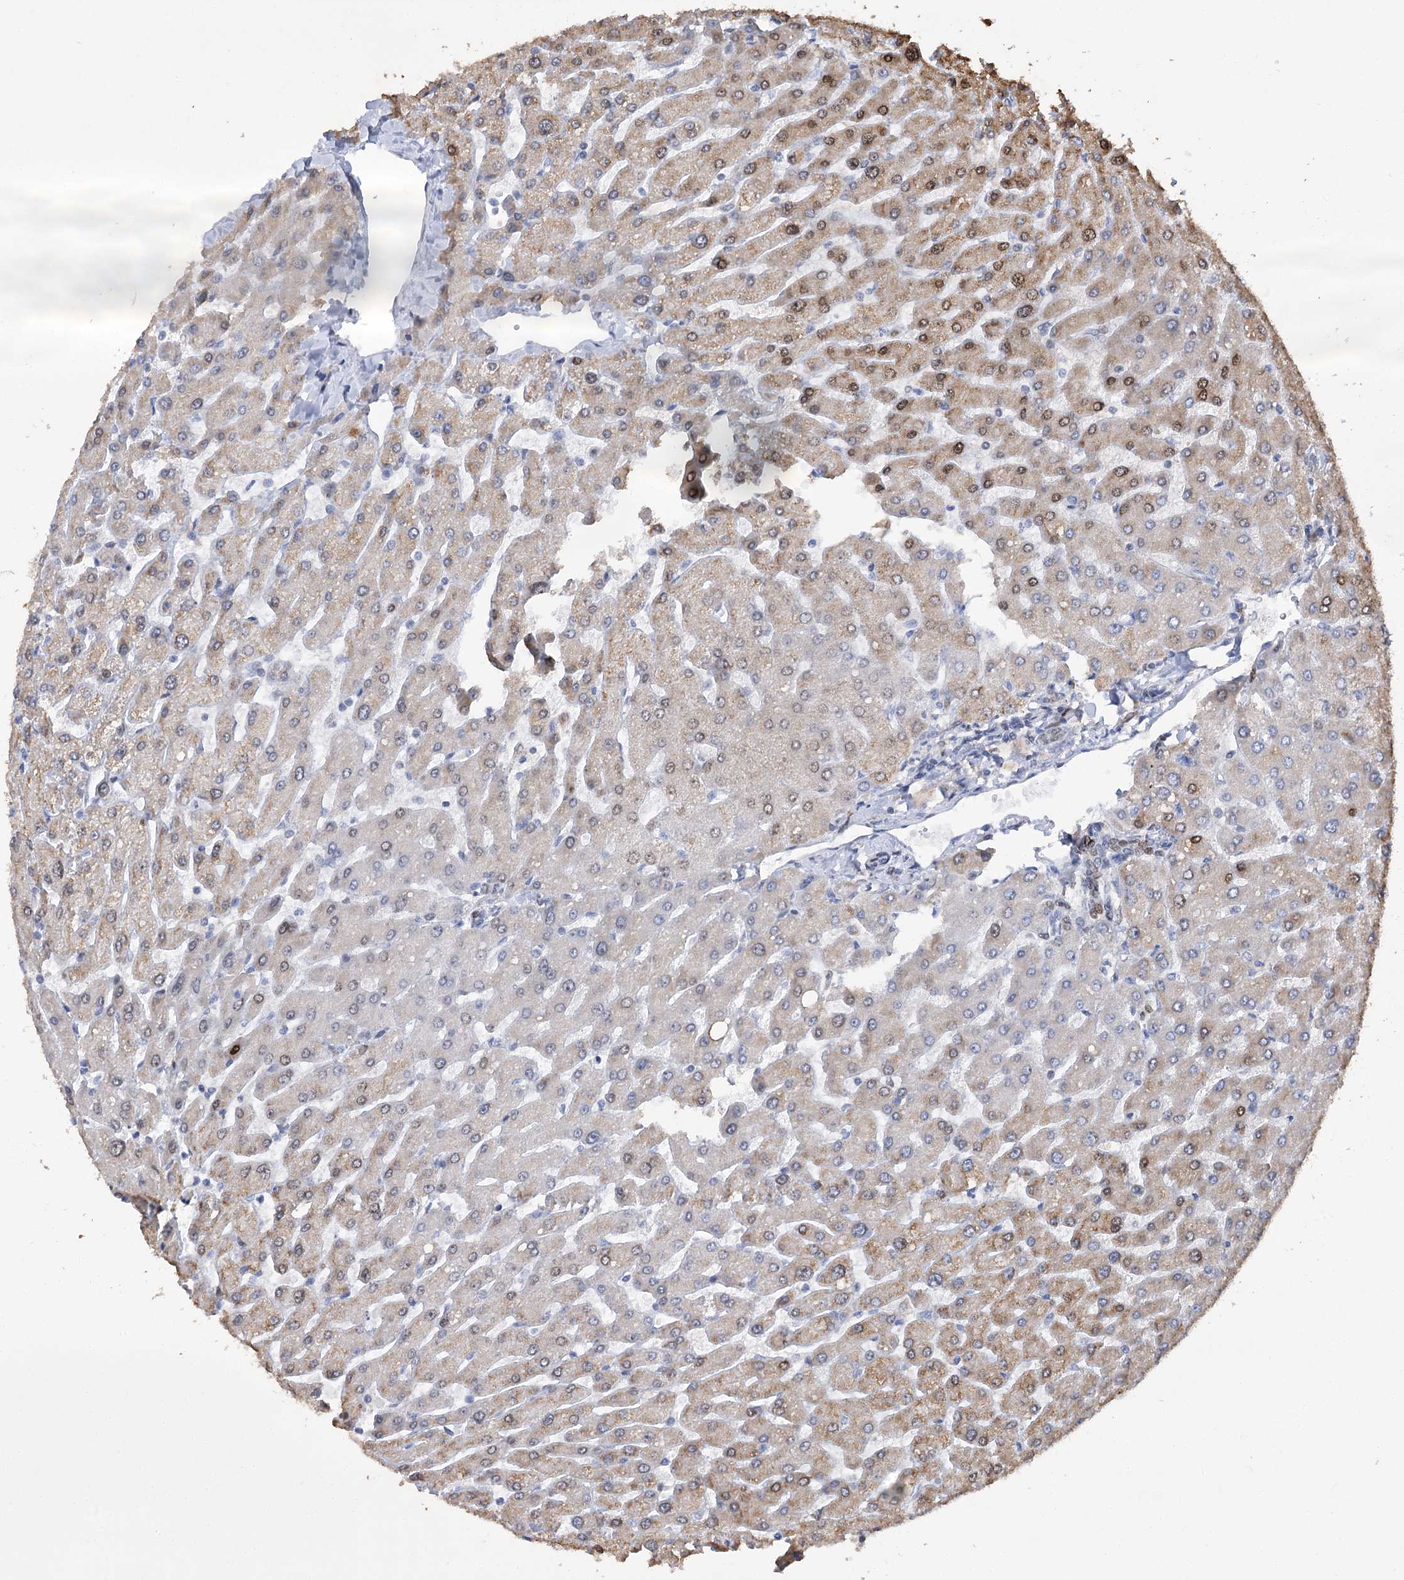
{"staining": {"intensity": "weak", "quantity": ">75%", "location": "nuclear"}, "tissue": "liver", "cell_type": "Cholangiocytes", "image_type": "normal", "snomed": [{"axis": "morphology", "description": "Normal tissue, NOS"}, {"axis": "topography", "description": "Liver"}], "caption": "DAB immunohistochemical staining of benign human liver exhibits weak nuclear protein expression in about >75% of cholangiocytes. Using DAB (brown) and hematoxylin (blue) stains, captured at high magnification using brightfield microscopy.", "gene": "NFU1", "patient": {"sex": "male", "age": 55}}